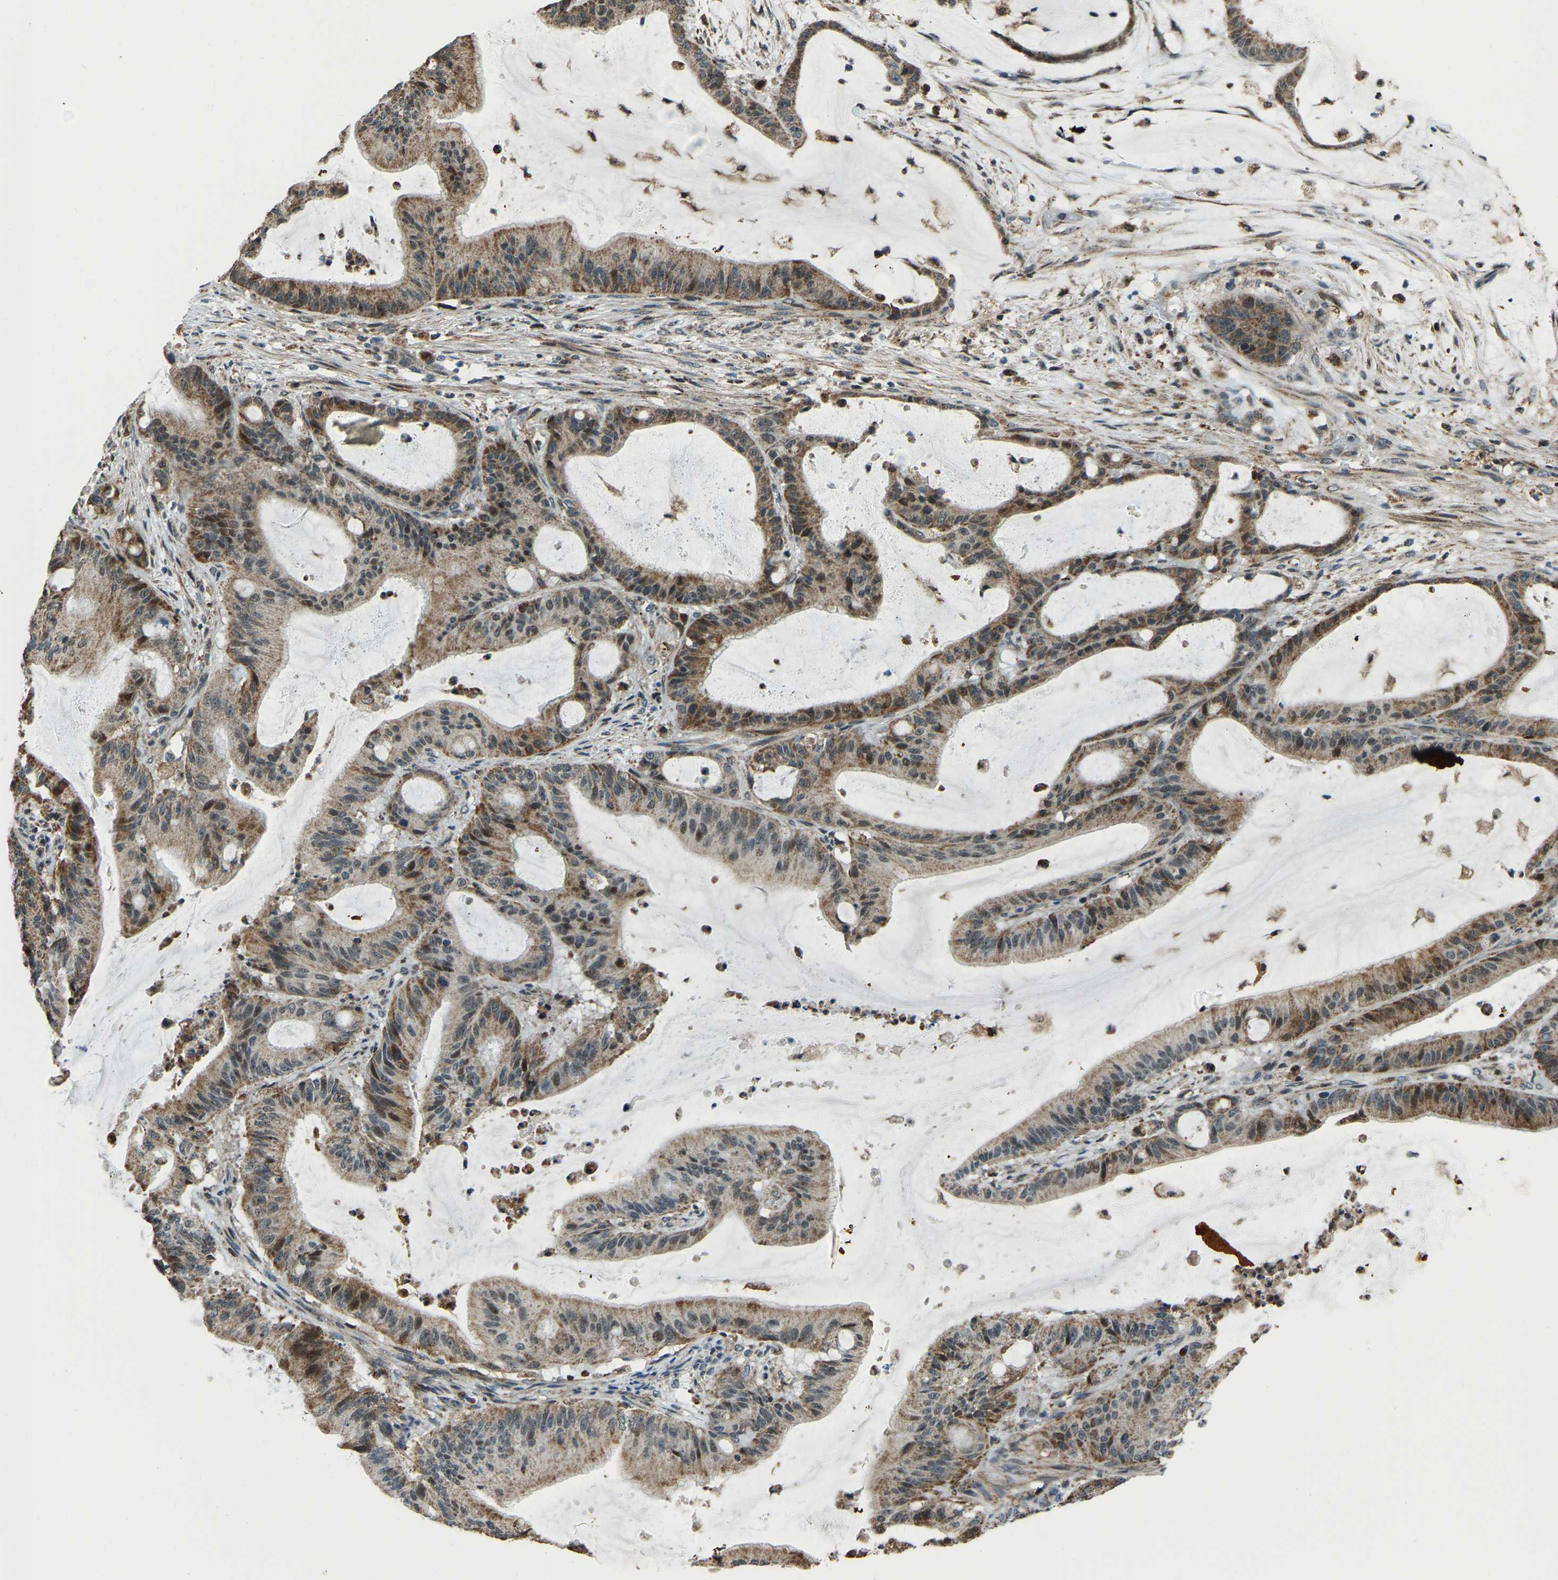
{"staining": {"intensity": "moderate", "quantity": ">75%", "location": "cytoplasmic/membranous"}, "tissue": "liver cancer", "cell_type": "Tumor cells", "image_type": "cancer", "snomed": [{"axis": "morphology", "description": "Normal tissue, NOS"}, {"axis": "morphology", "description": "Cholangiocarcinoma"}, {"axis": "topography", "description": "Liver"}, {"axis": "topography", "description": "Peripheral nerve tissue"}], "caption": "DAB (3,3'-diaminobenzidine) immunohistochemical staining of liver cancer (cholangiocarcinoma) displays moderate cytoplasmic/membranous protein positivity in about >75% of tumor cells.", "gene": "RBM33", "patient": {"sex": "female", "age": 73}}